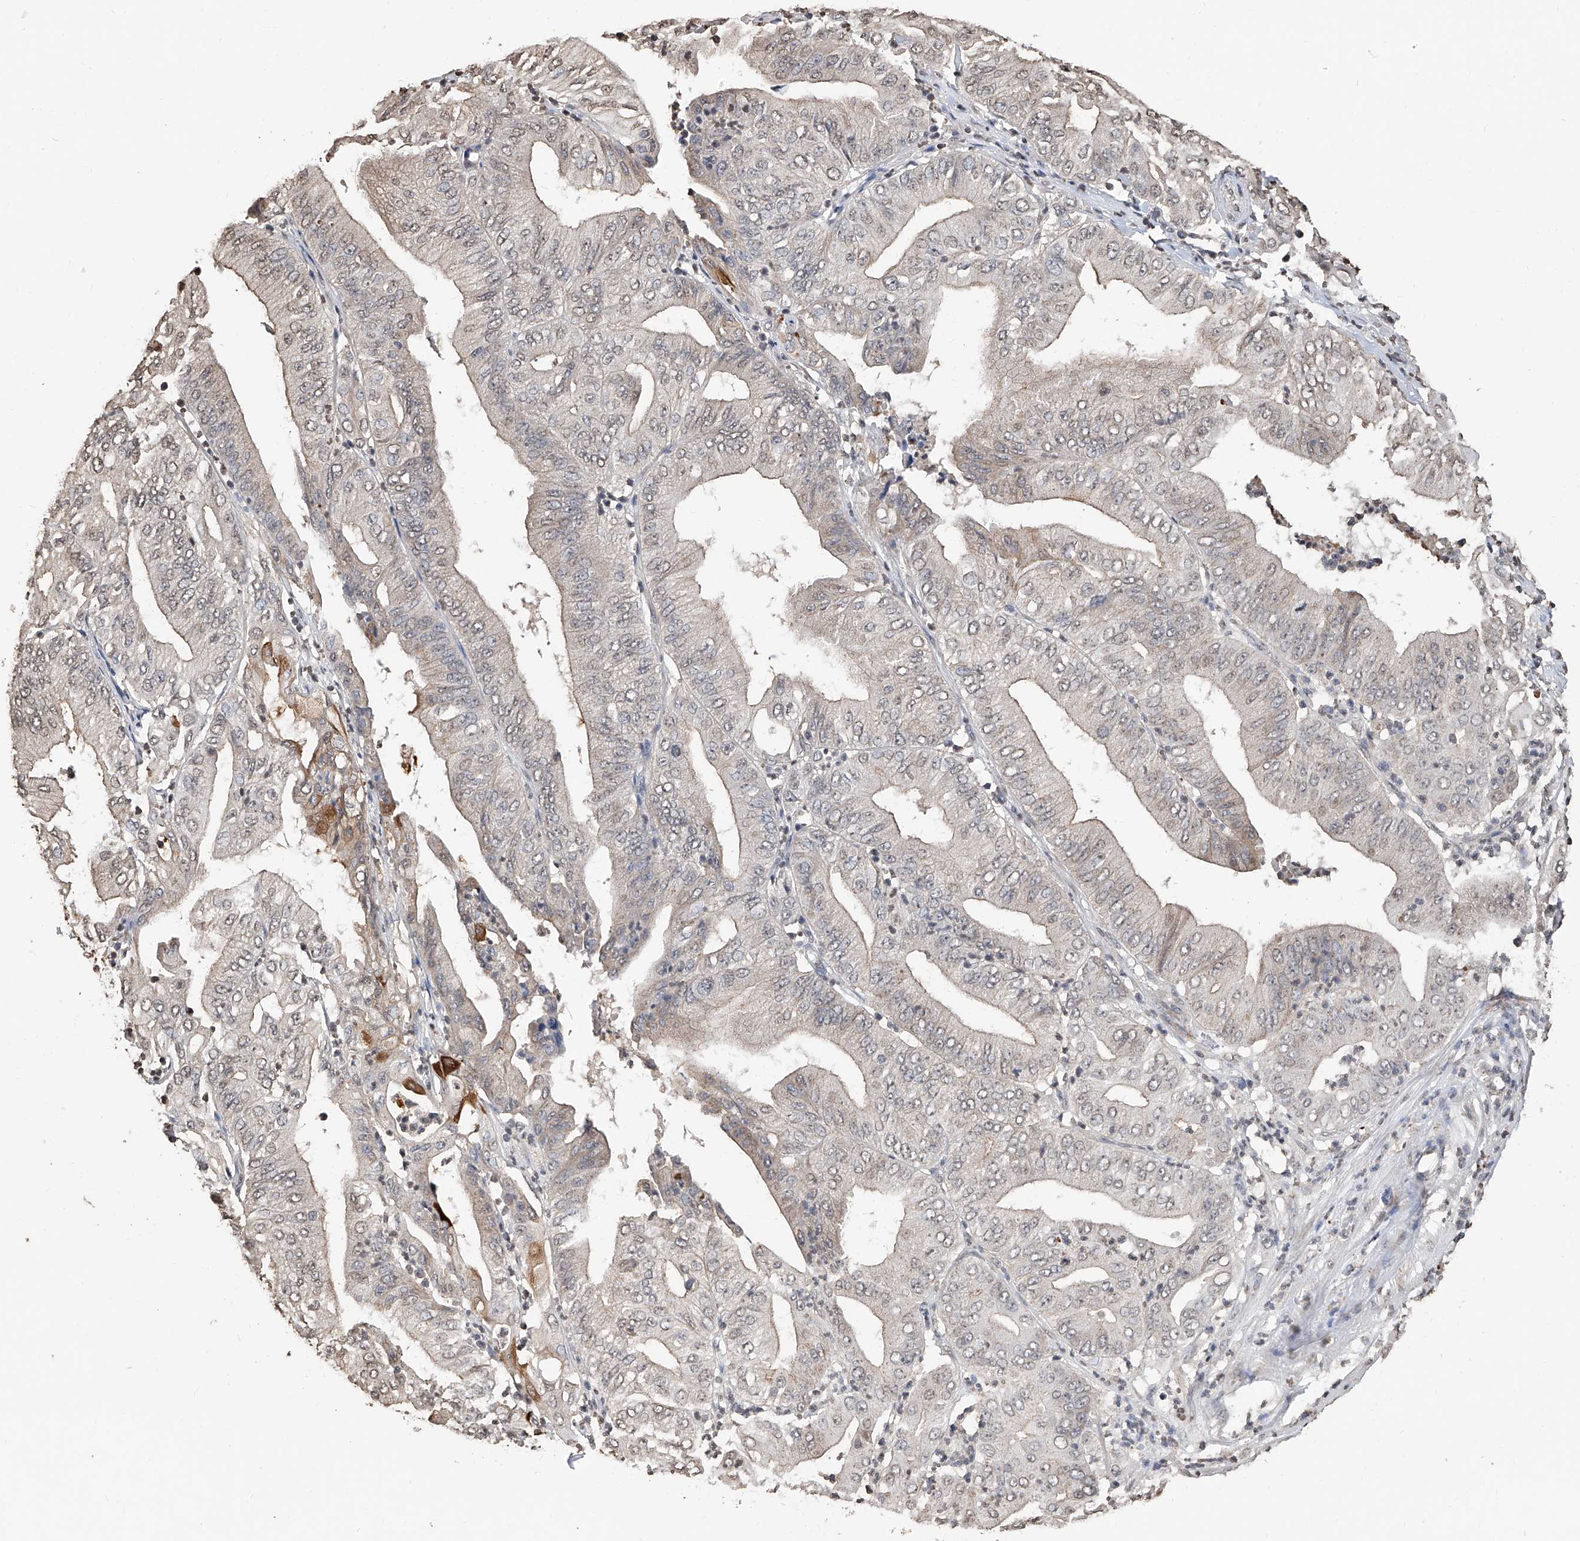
{"staining": {"intensity": "weak", "quantity": "<25%", "location": "cytoplasmic/membranous"}, "tissue": "pancreatic cancer", "cell_type": "Tumor cells", "image_type": "cancer", "snomed": [{"axis": "morphology", "description": "Adenocarcinoma, NOS"}, {"axis": "topography", "description": "Pancreas"}], "caption": "DAB immunohistochemical staining of human adenocarcinoma (pancreatic) displays no significant expression in tumor cells.", "gene": "RP9", "patient": {"sex": "female", "age": 77}}